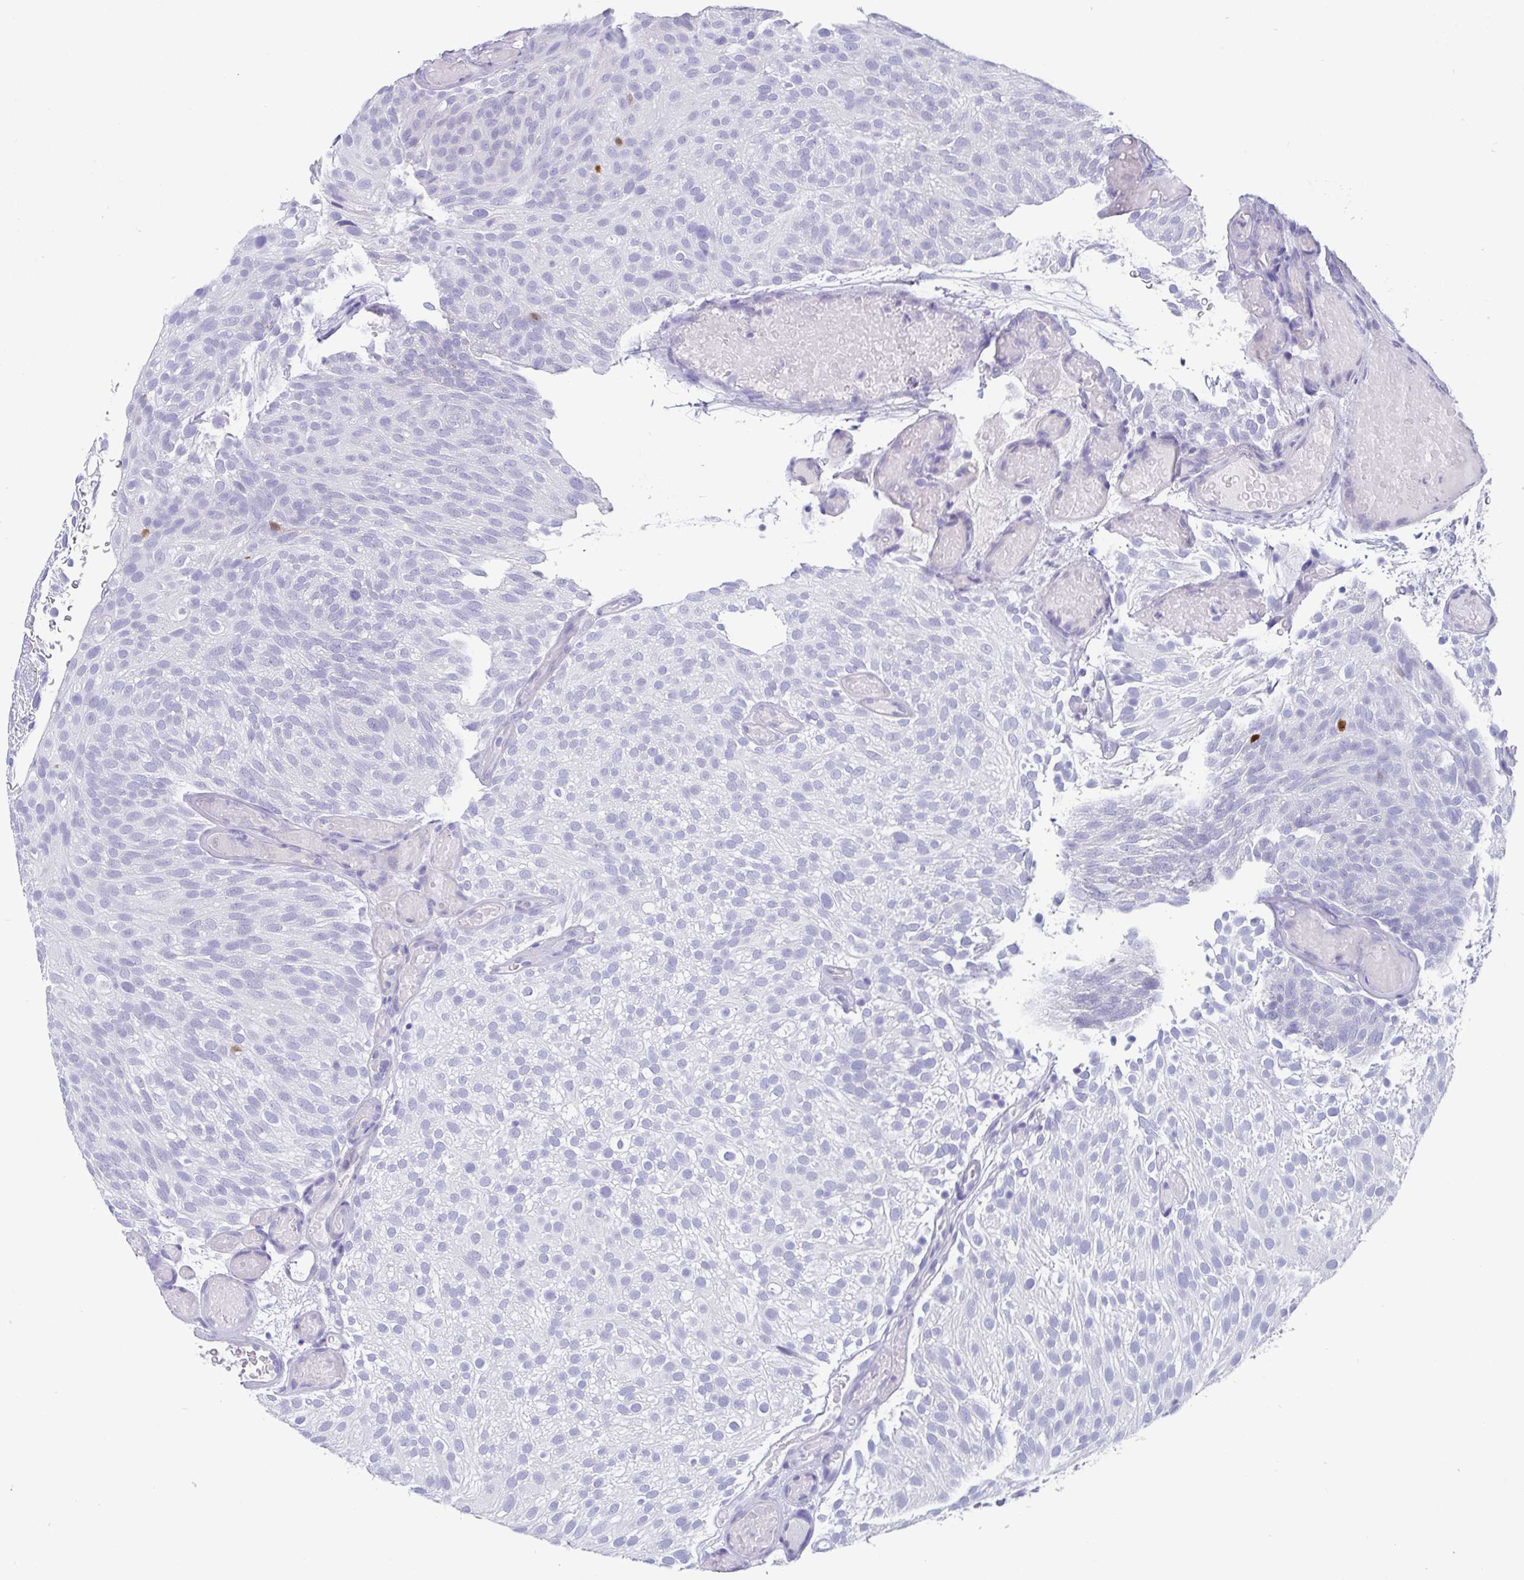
{"staining": {"intensity": "negative", "quantity": "none", "location": "none"}, "tissue": "urothelial cancer", "cell_type": "Tumor cells", "image_type": "cancer", "snomed": [{"axis": "morphology", "description": "Urothelial carcinoma, Low grade"}, {"axis": "topography", "description": "Urinary bladder"}], "caption": "Tumor cells are negative for protein expression in human urothelial cancer. Brightfield microscopy of immunohistochemistry stained with DAB (3,3'-diaminobenzidine) (brown) and hematoxylin (blue), captured at high magnification.", "gene": "SCGN", "patient": {"sex": "male", "age": 78}}